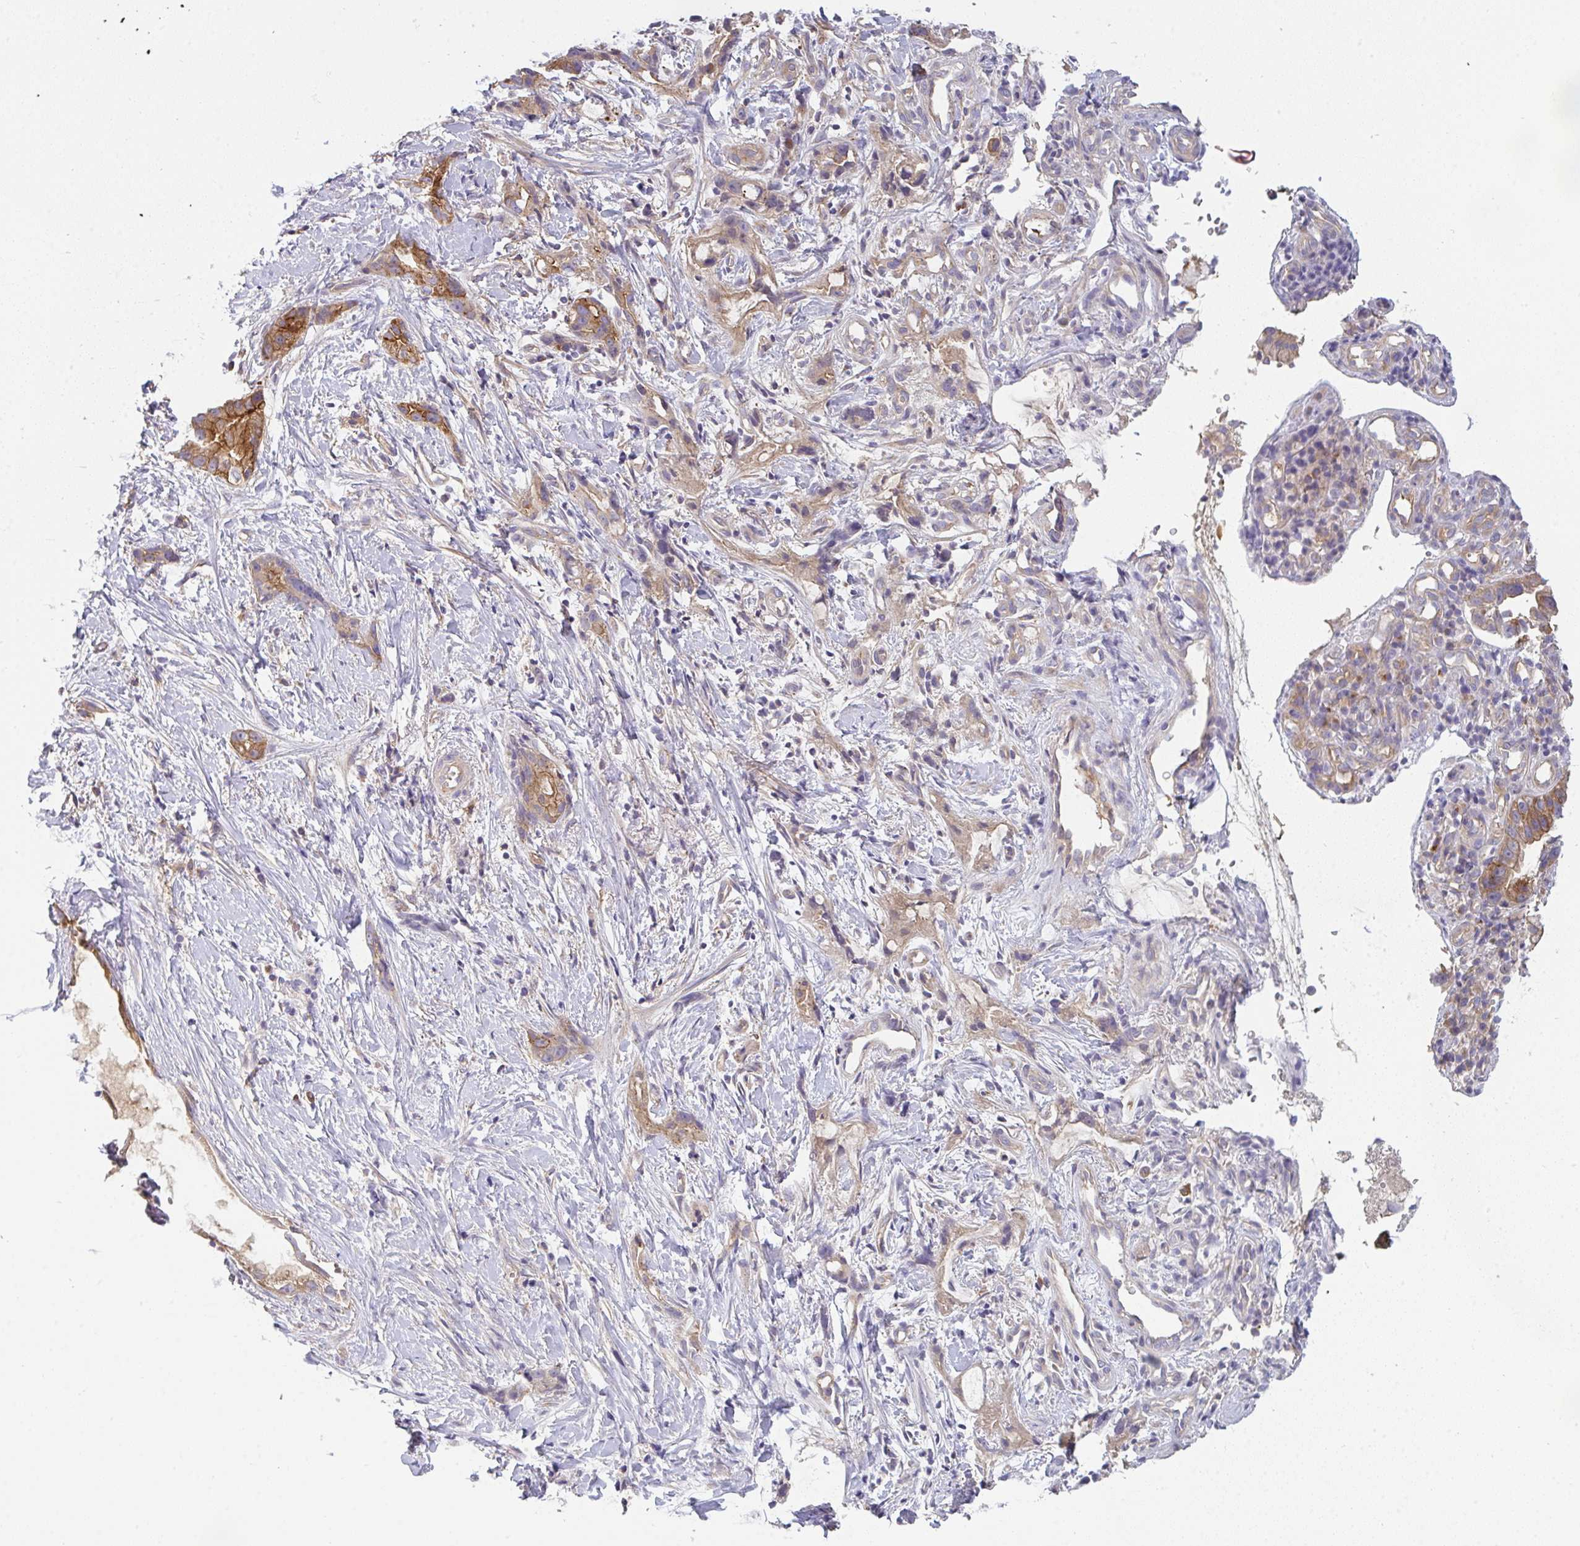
{"staining": {"intensity": "moderate", "quantity": ">75%", "location": "cytoplasmic/membranous"}, "tissue": "stomach cancer", "cell_type": "Tumor cells", "image_type": "cancer", "snomed": [{"axis": "morphology", "description": "Adenocarcinoma, NOS"}, {"axis": "topography", "description": "Stomach"}], "caption": "A histopathology image showing moderate cytoplasmic/membranous expression in approximately >75% of tumor cells in stomach cancer (adenocarcinoma), as visualized by brown immunohistochemical staining.", "gene": "SNX5", "patient": {"sex": "male", "age": 55}}